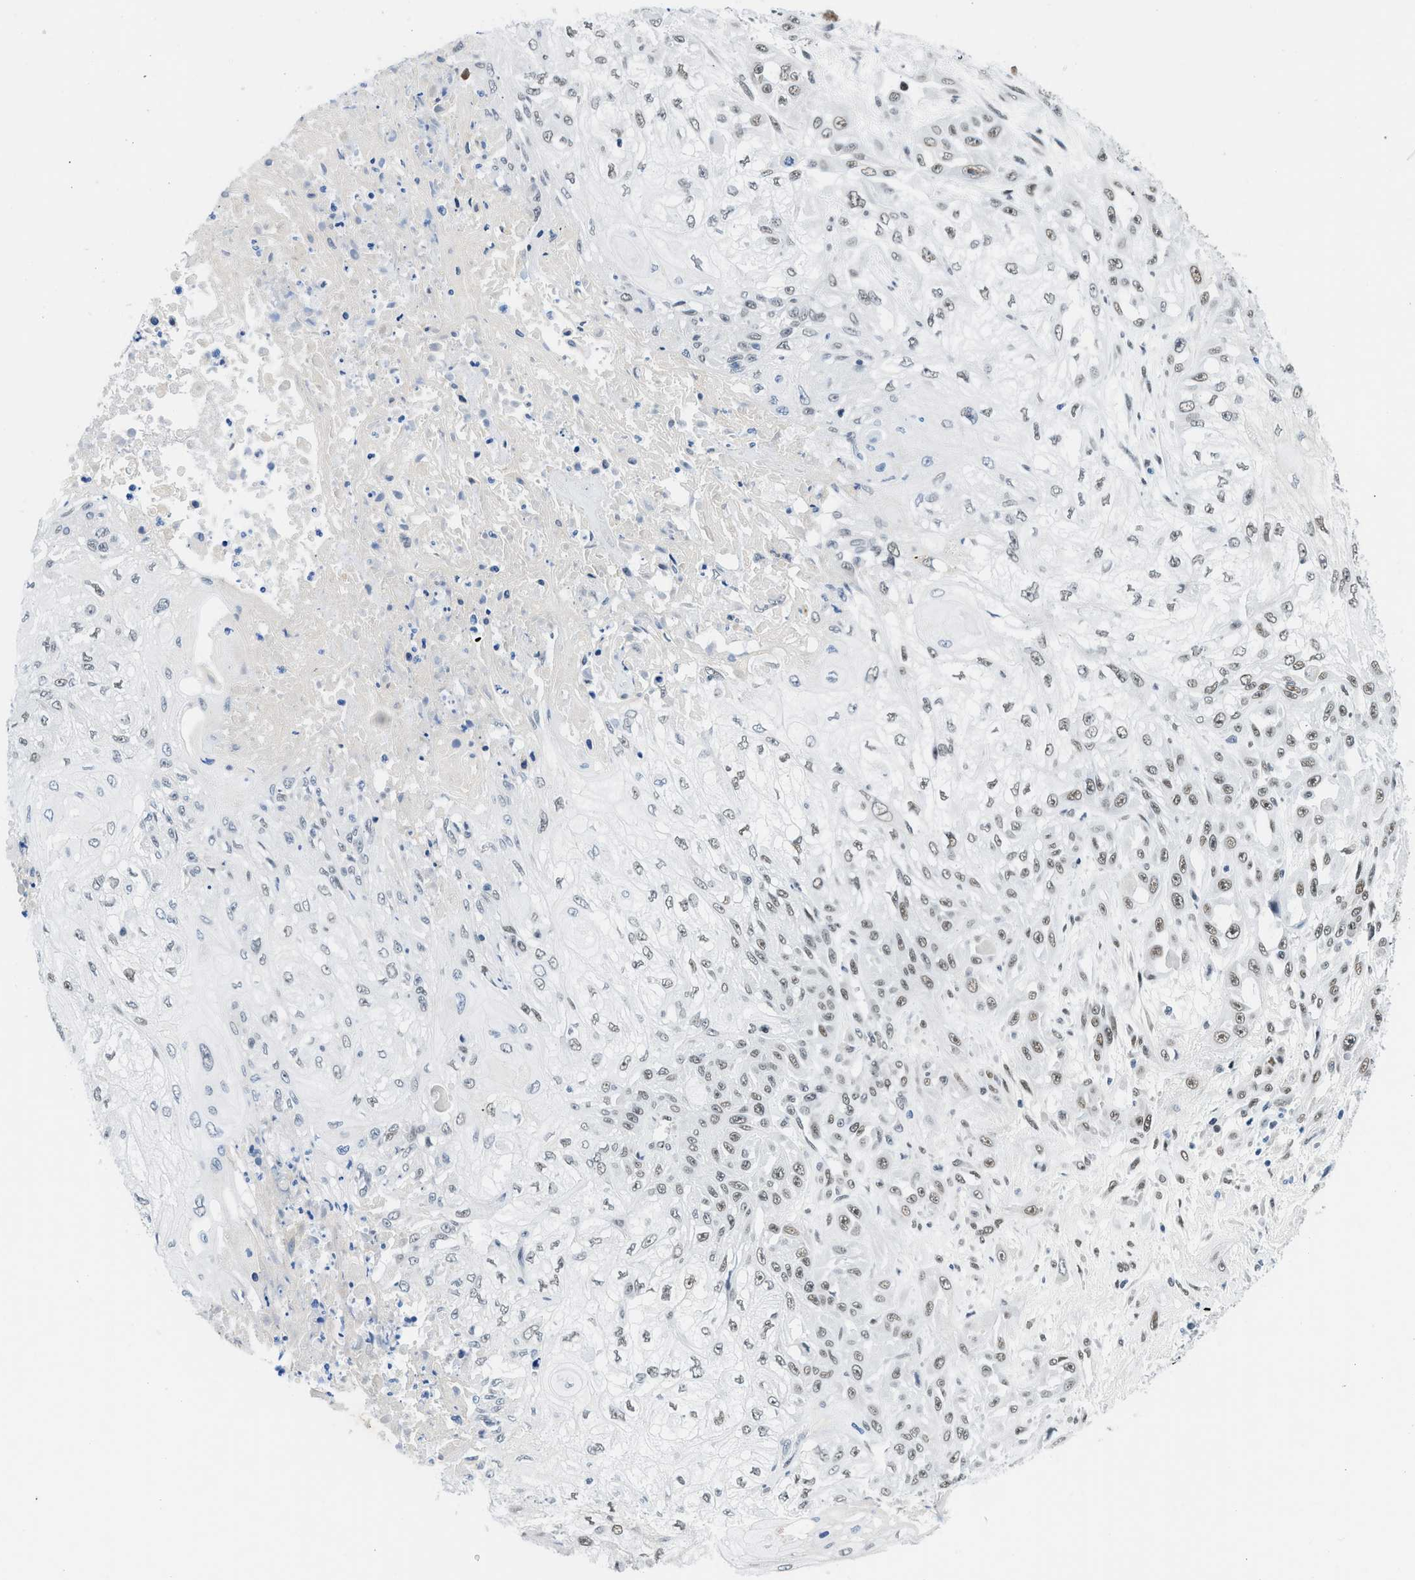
{"staining": {"intensity": "weak", "quantity": ">75%", "location": "nuclear"}, "tissue": "skin cancer", "cell_type": "Tumor cells", "image_type": "cancer", "snomed": [{"axis": "morphology", "description": "Squamous cell carcinoma, NOS"}, {"axis": "morphology", "description": "Squamous cell carcinoma, metastatic, NOS"}, {"axis": "topography", "description": "Skin"}, {"axis": "topography", "description": "Lymph node"}], "caption": "Immunohistochemical staining of human skin cancer displays low levels of weak nuclear protein staining in approximately >75% of tumor cells.", "gene": "SMARCAD1", "patient": {"sex": "male", "age": 75}}